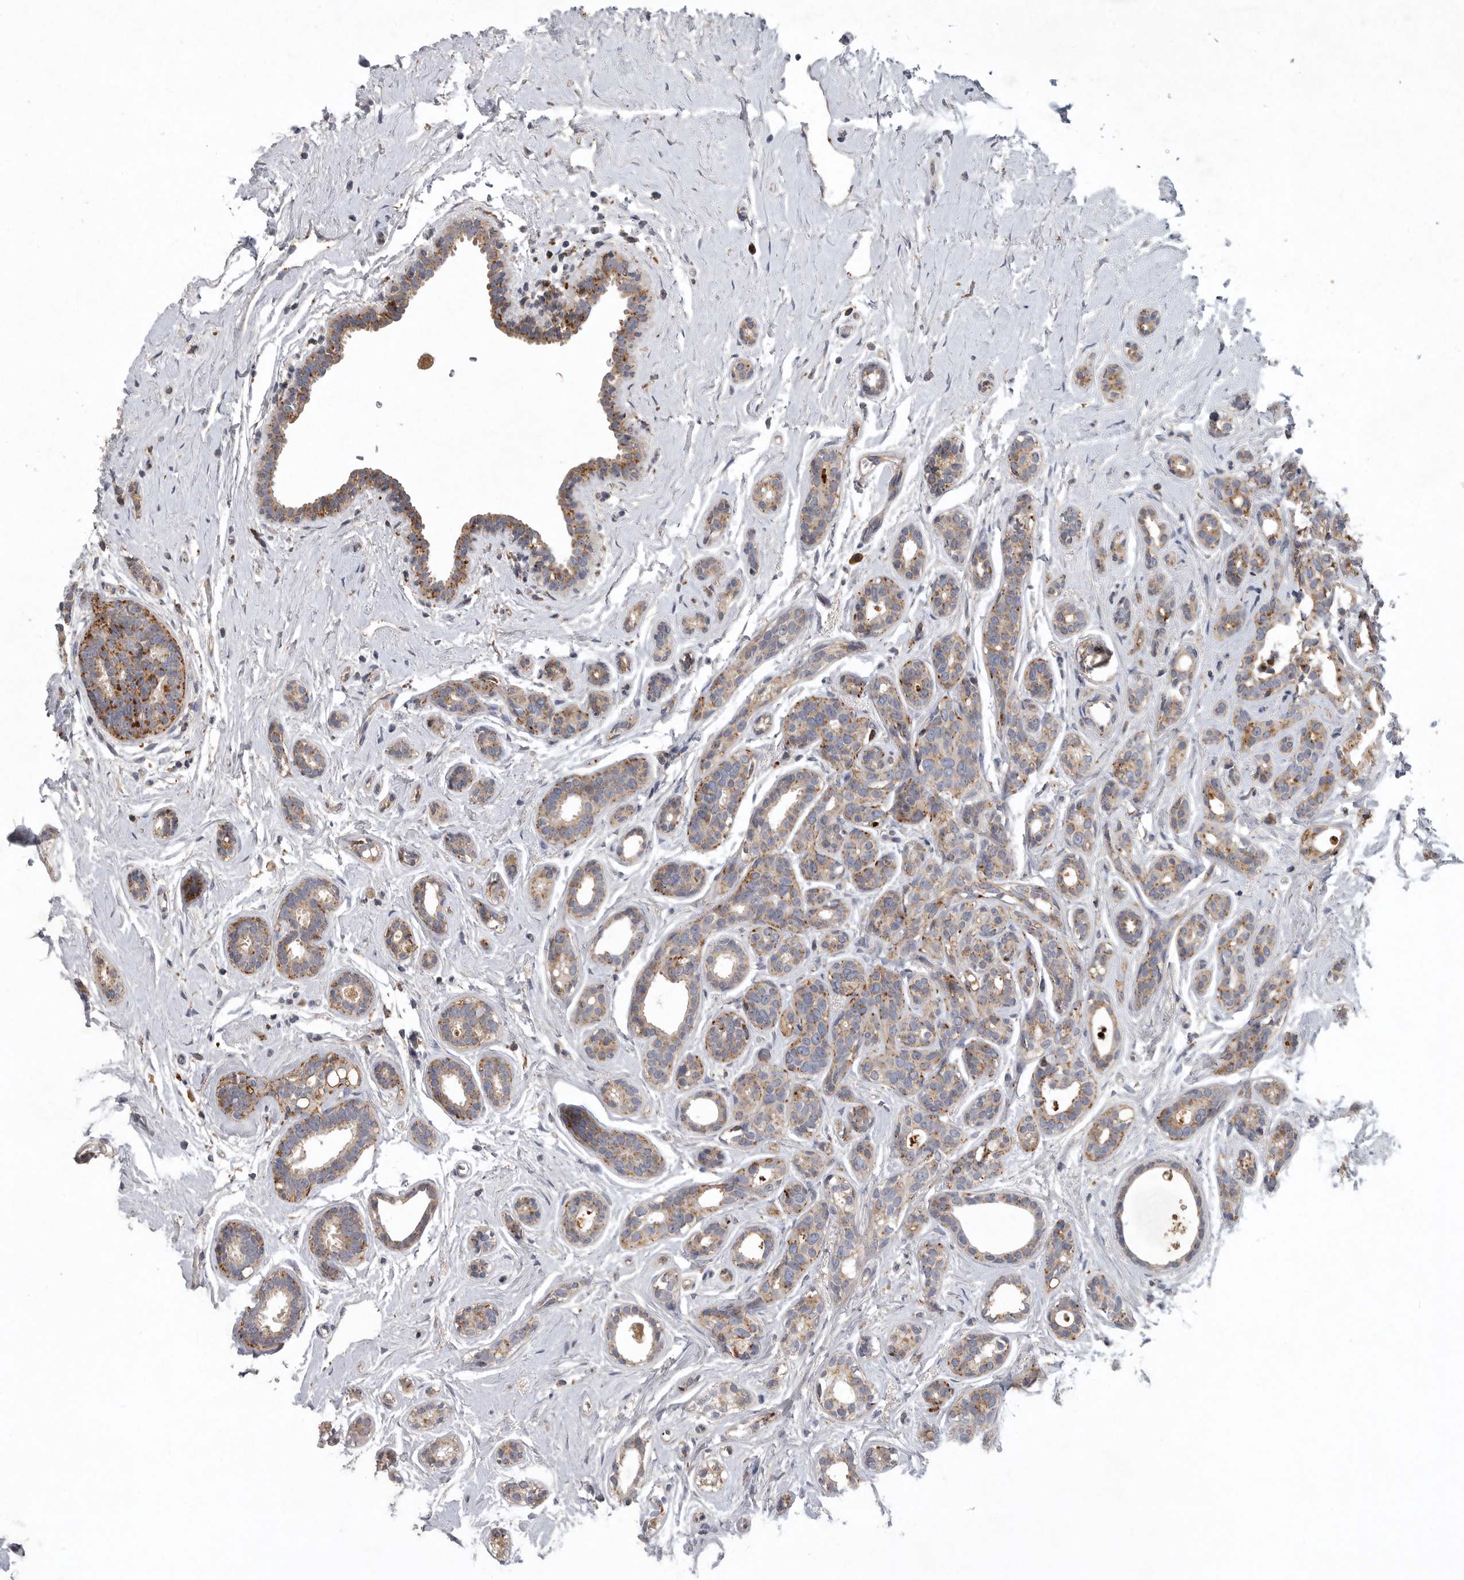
{"staining": {"intensity": "moderate", "quantity": ">75%", "location": "cytoplasmic/membranous"}, "tissue": "breast cancer", "cell_type": "Tumor cells", "image_type": "cancer", "snomed": [{"axis": "morphology", "description": "Duct carcinoma"}, {"axis": "topography", "description": "Breast"}], "caption": "Protein positivity by immunohistochemistry (IHC) exhibits moderate cytoplasmic/membranous staining in about >75% of tumor cells in invasive ductal carcinoma (breast).", "gene": "LAMTOR3", "patient": {"sex": "female", "age": 55}}